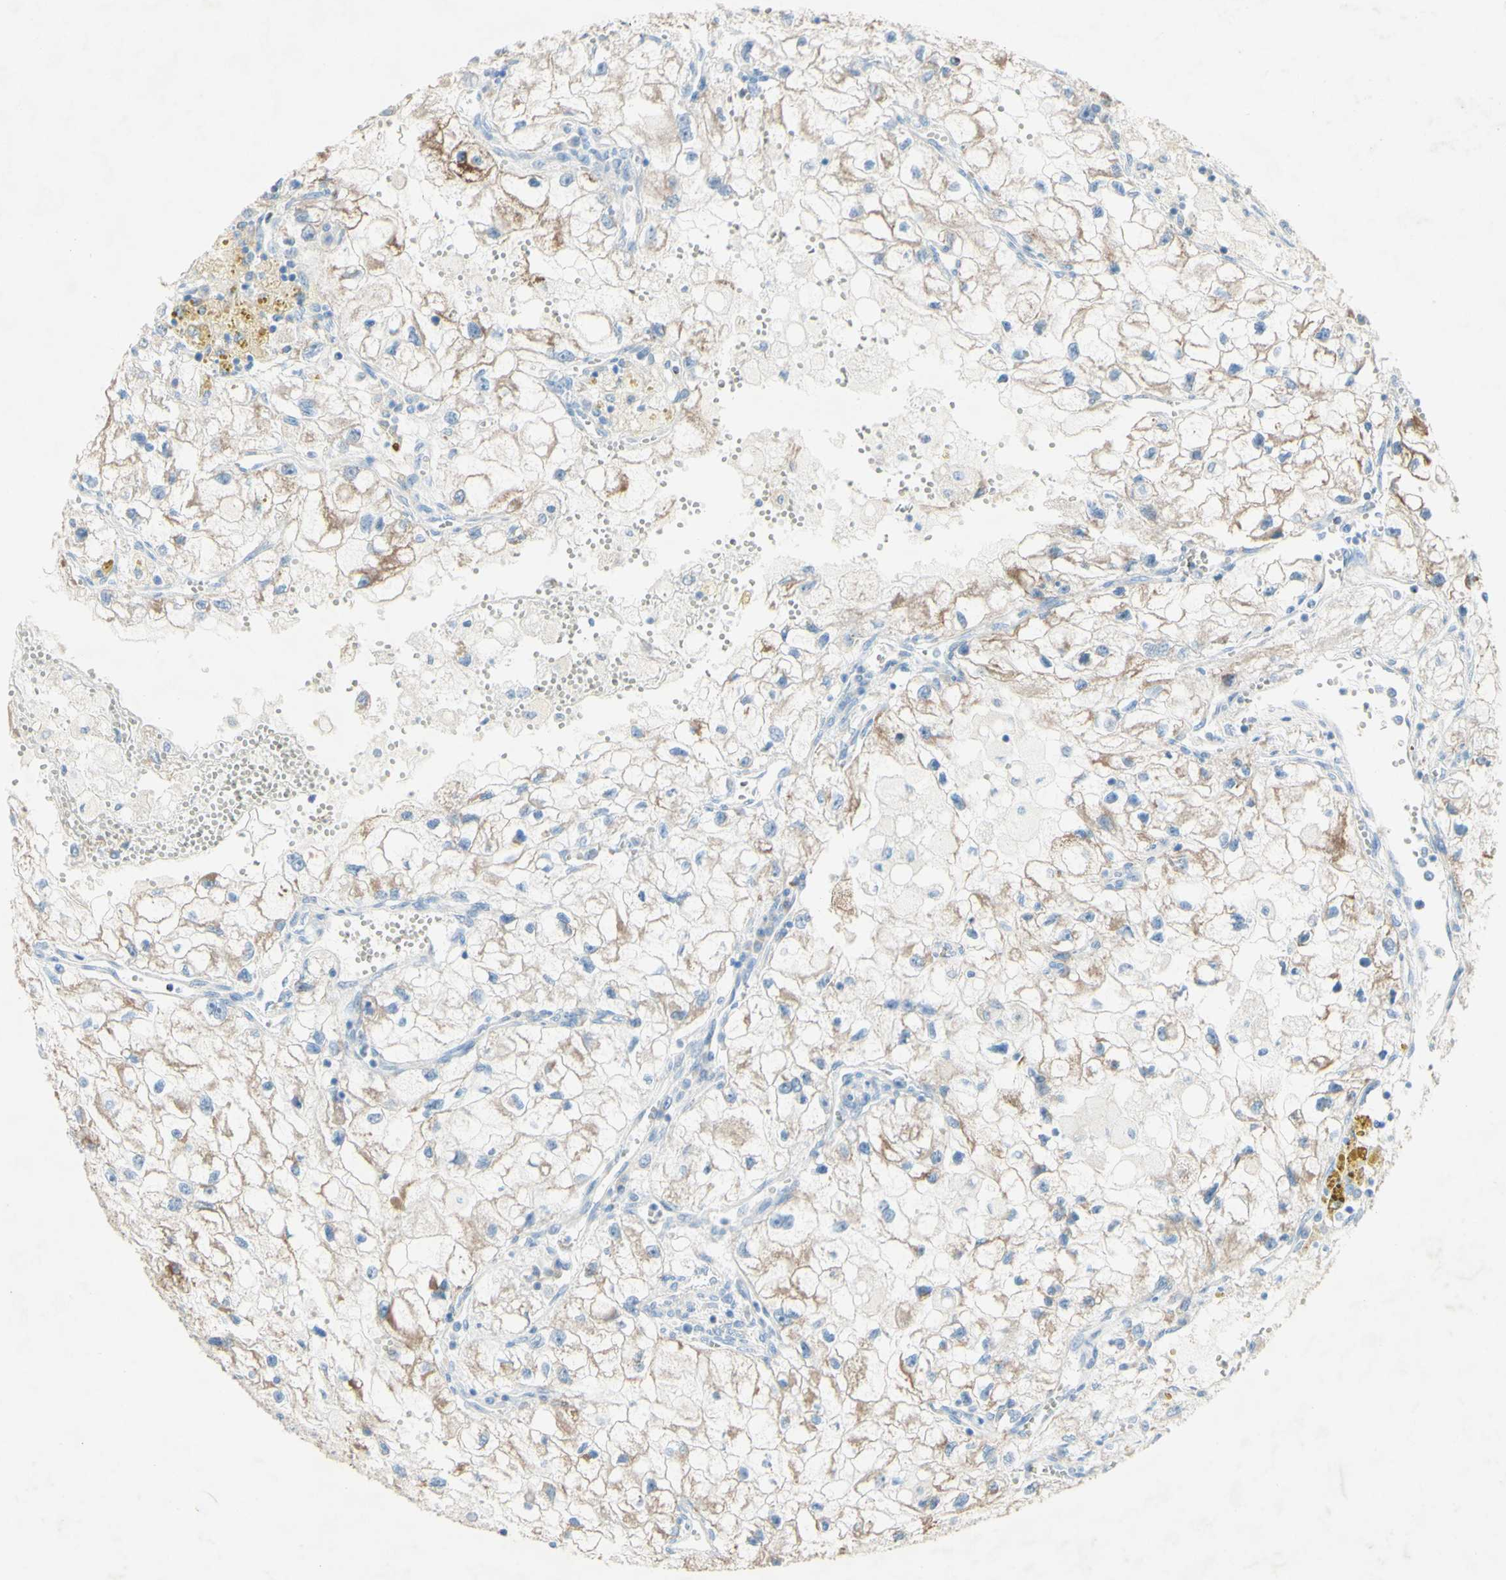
{"staining": {"intensity": "negative", "quantity": "none", "location": "none"}, "tissue": "renal cancer", "cell_type": "Tumor cells", "image_type": "cancer", "snomed": [{"axis": "morphology", "description": "Adenocarcinoma, NOS"}, {"axis": "topography", "description": "Kidney"}], "caption": "An immunohistochemistry (IHC) histopathology image of adenocarcinoma (renal) is shown. There is no staining in tumor cells of adenocarcinoma (renal). The staining was performed using DAB (3,3'-diaminobenzidine) to visualize the protein expression in brown, while the nuclei were stained in blue with hematoxylin (Magnification: 20x).", "gene": "ACADL", "patient": {"sex": "female", "age": 70}}